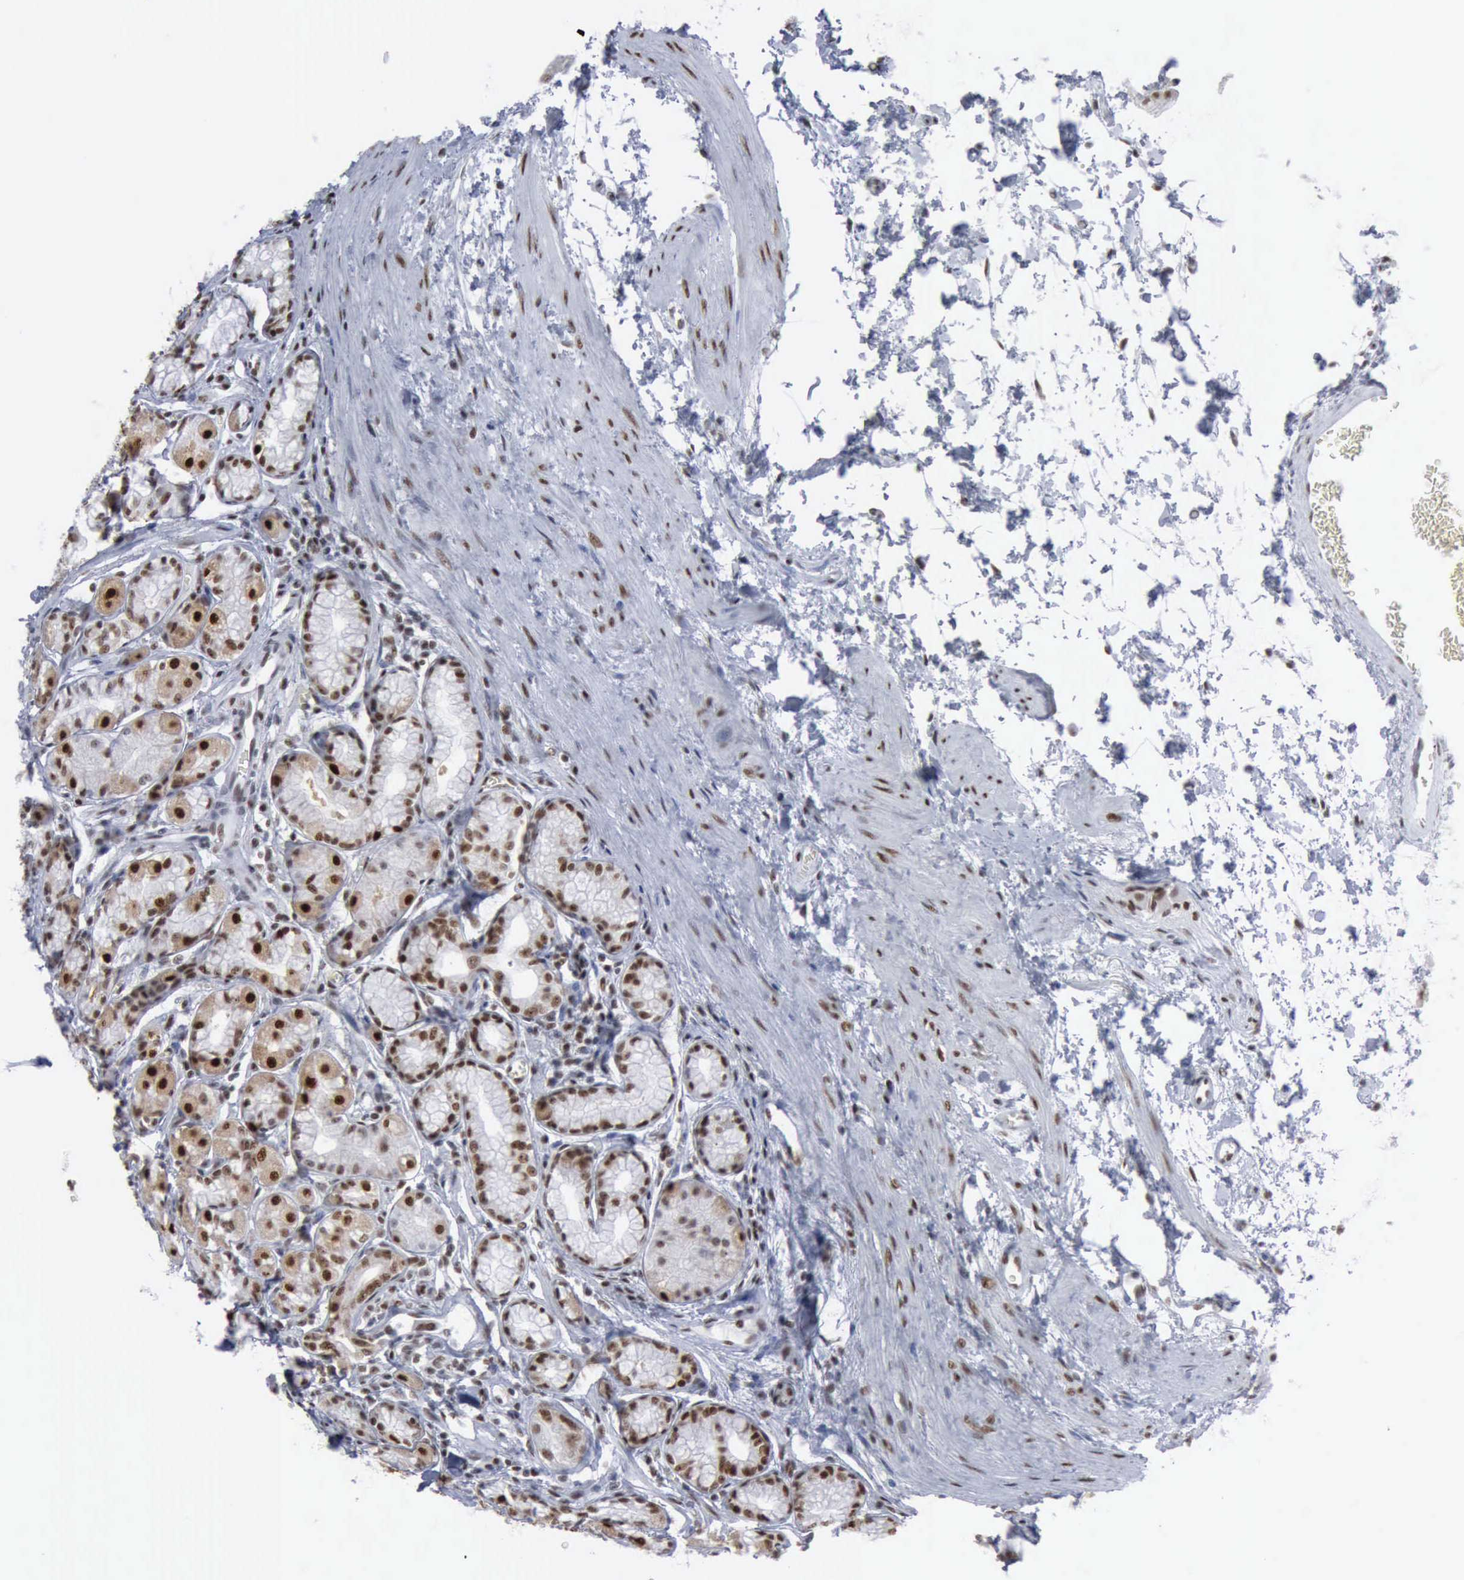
{"staining": {"intensity": "strong", "quantity": ">75%", "location": "nuclear"}, "tissue": "stomach", "cell_type": "Glandular cells", "image_type": "normal", "snomed": [{"axis": "morphology", "description": "Normal tissue, NOS"}, {"axis": "topography", "description": "Stomach"}, {"axis": "topography", "description": "Stomach, lower"}], "caption": "There is high levels of strong nuclear expression in glandular cells of unremarkable stomach, as demonstrated by immunohistochemical staining (brown color).", "gene": "XPA", "patient": {"sex": "male", "age": 76}}